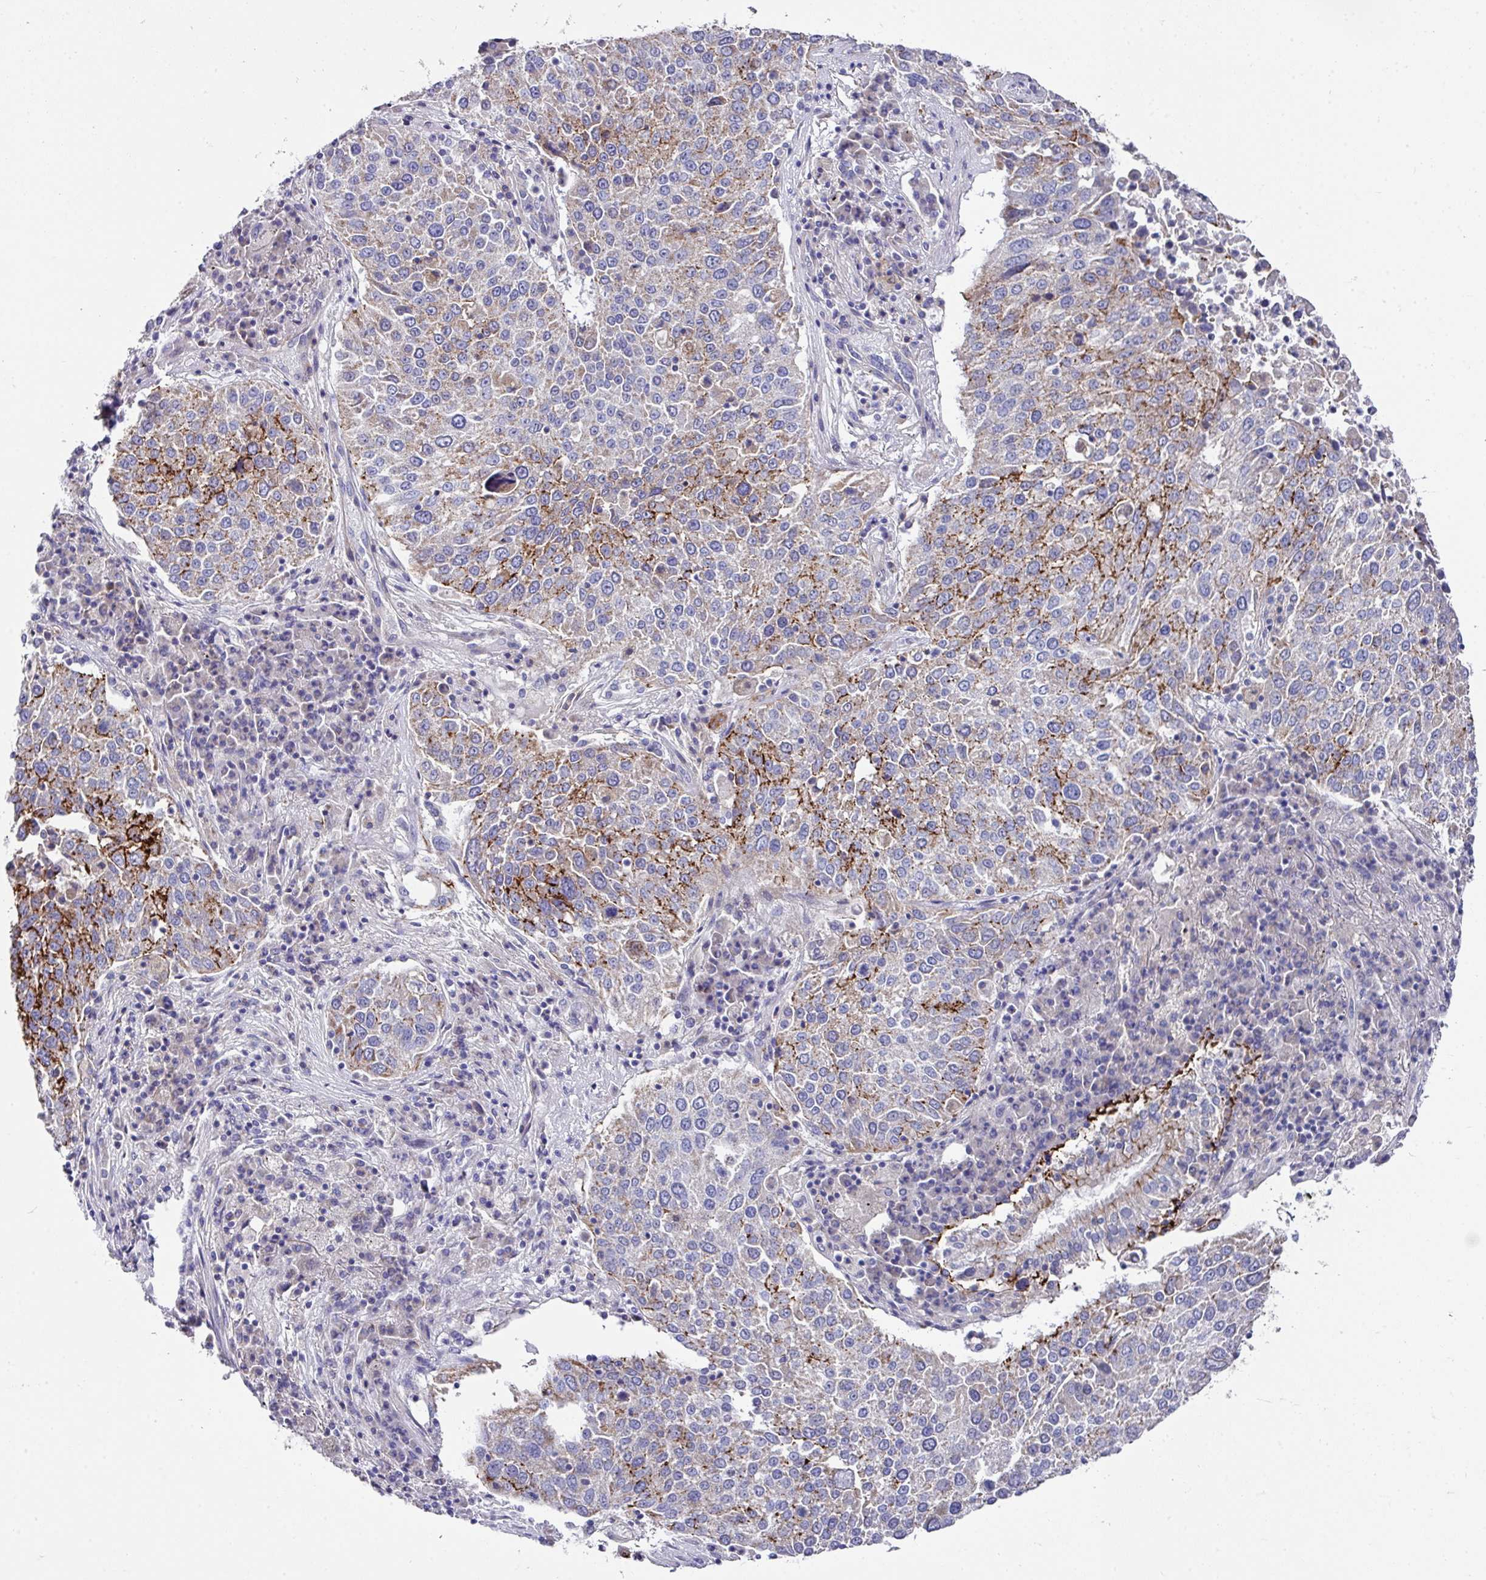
{"staining": {"intensity": "strong", "quantity": "<25%", "location": "cytoplasmic/membranous"}, "tissue": "lung cancer", "cell_type": "Tumor cells", "image_type": "cancer", "snomed": [{"axis": "morphology", "description": "Squamous cell carcinoma, NOS"}, {"axis": "topography", "description": "Lung"}], "caption": "DAB (3,3'-diaminobenzidine) immunohistochemical staining of human lung cancer shows strong cytoplasmic/membranous protein expression in about <25% of tumor cells.", "gene": "CLDN1", "patient": {"sex": "male", "age": 65}}